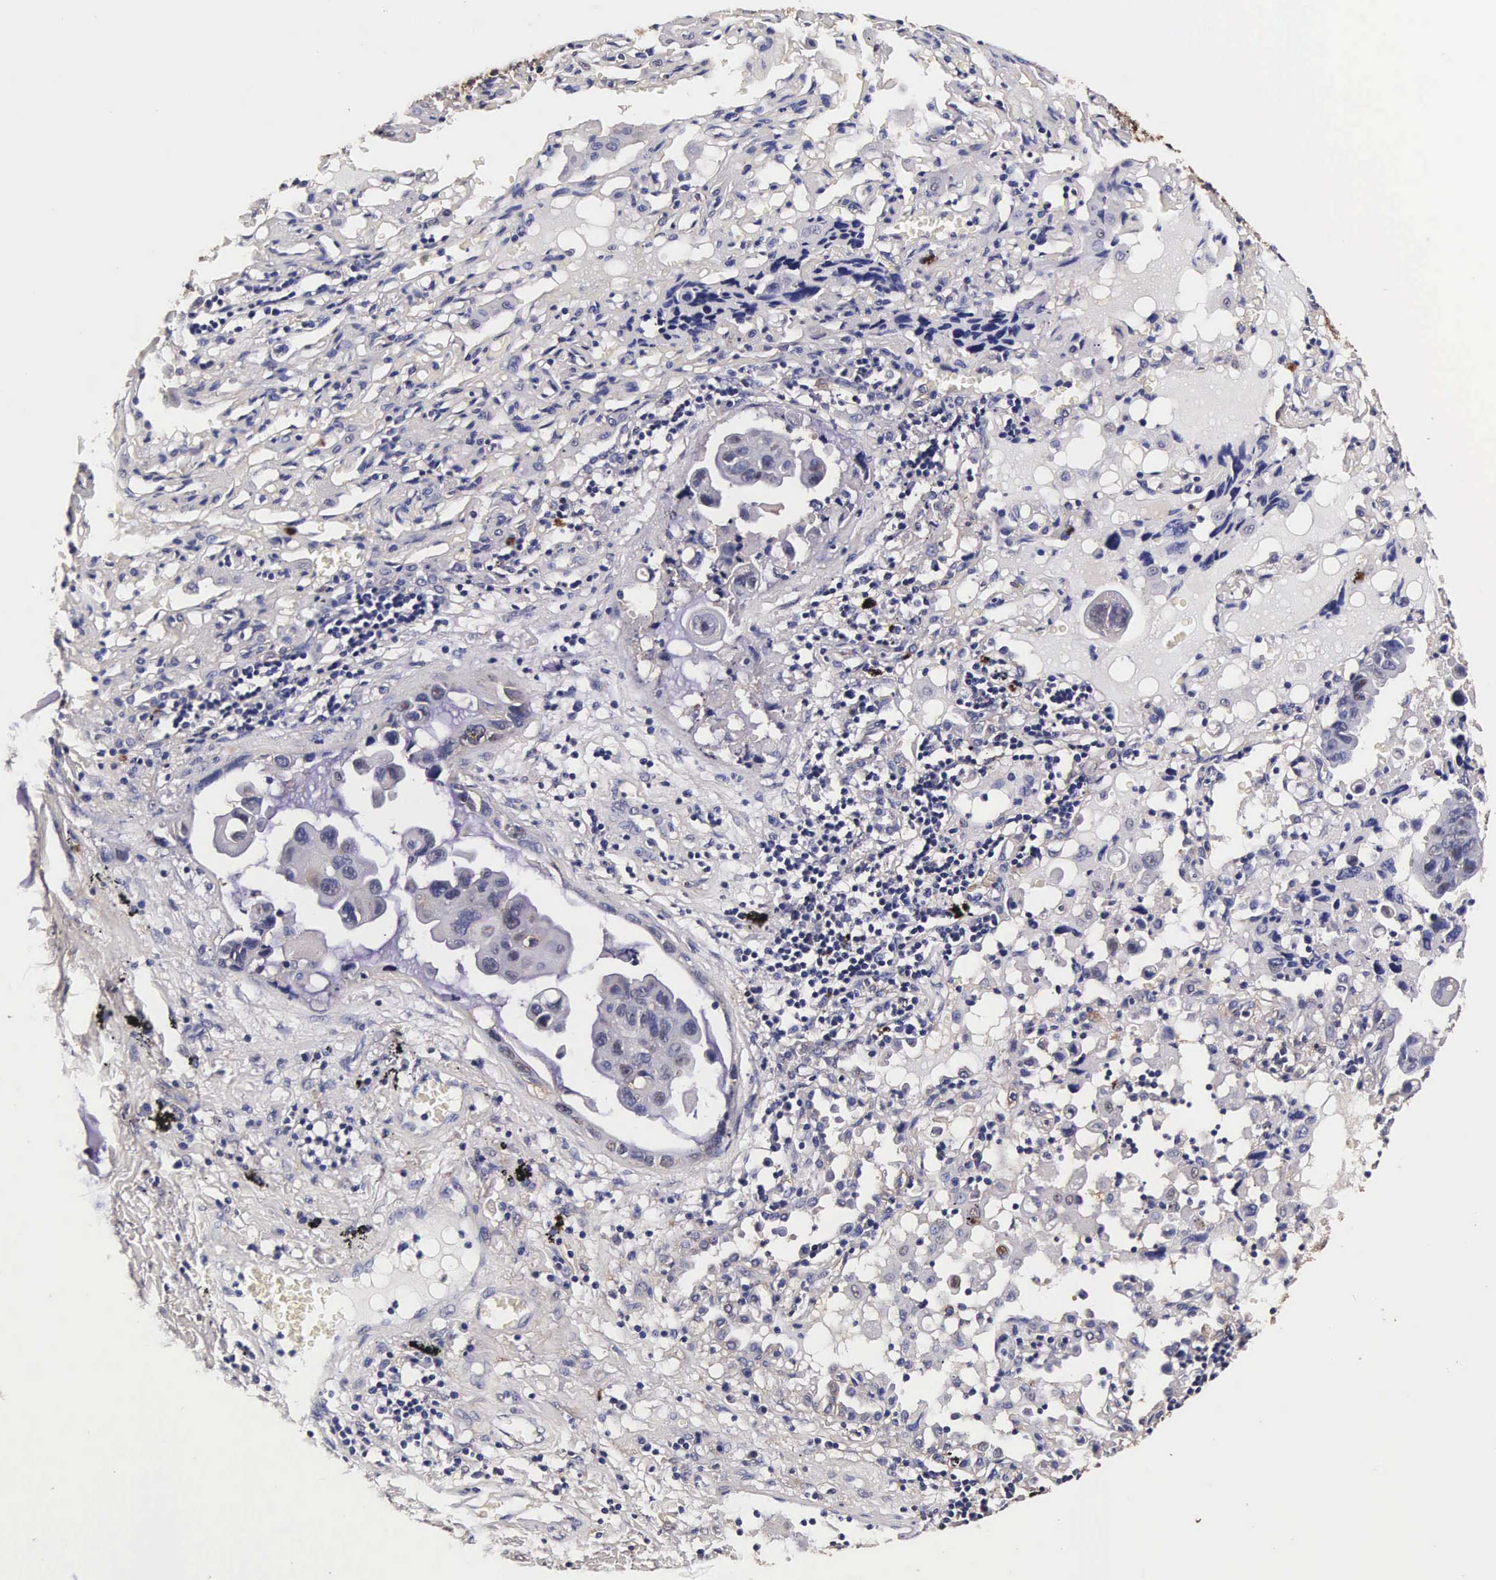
{"staining": {"intensity": "weak", "quantity": "<25%", "location": "cytoplasmic/membranous,nuclear"}, "tissue": "lung cancer", "cell_type": "Tumor cells", "image_type": "cancer", "snomed": [{"axis": "morphology", "description": "Adenocarcinoma, NOS"}, {"axis": "topography", "description": "Lung"}], "caption": "Lung cancer (adenocarcinoma) was stained to show a protein in brown. There is no significant staining in tumor cells.", "gene": "TECPR2", "patient": {"sex": "male", "age": 64}}